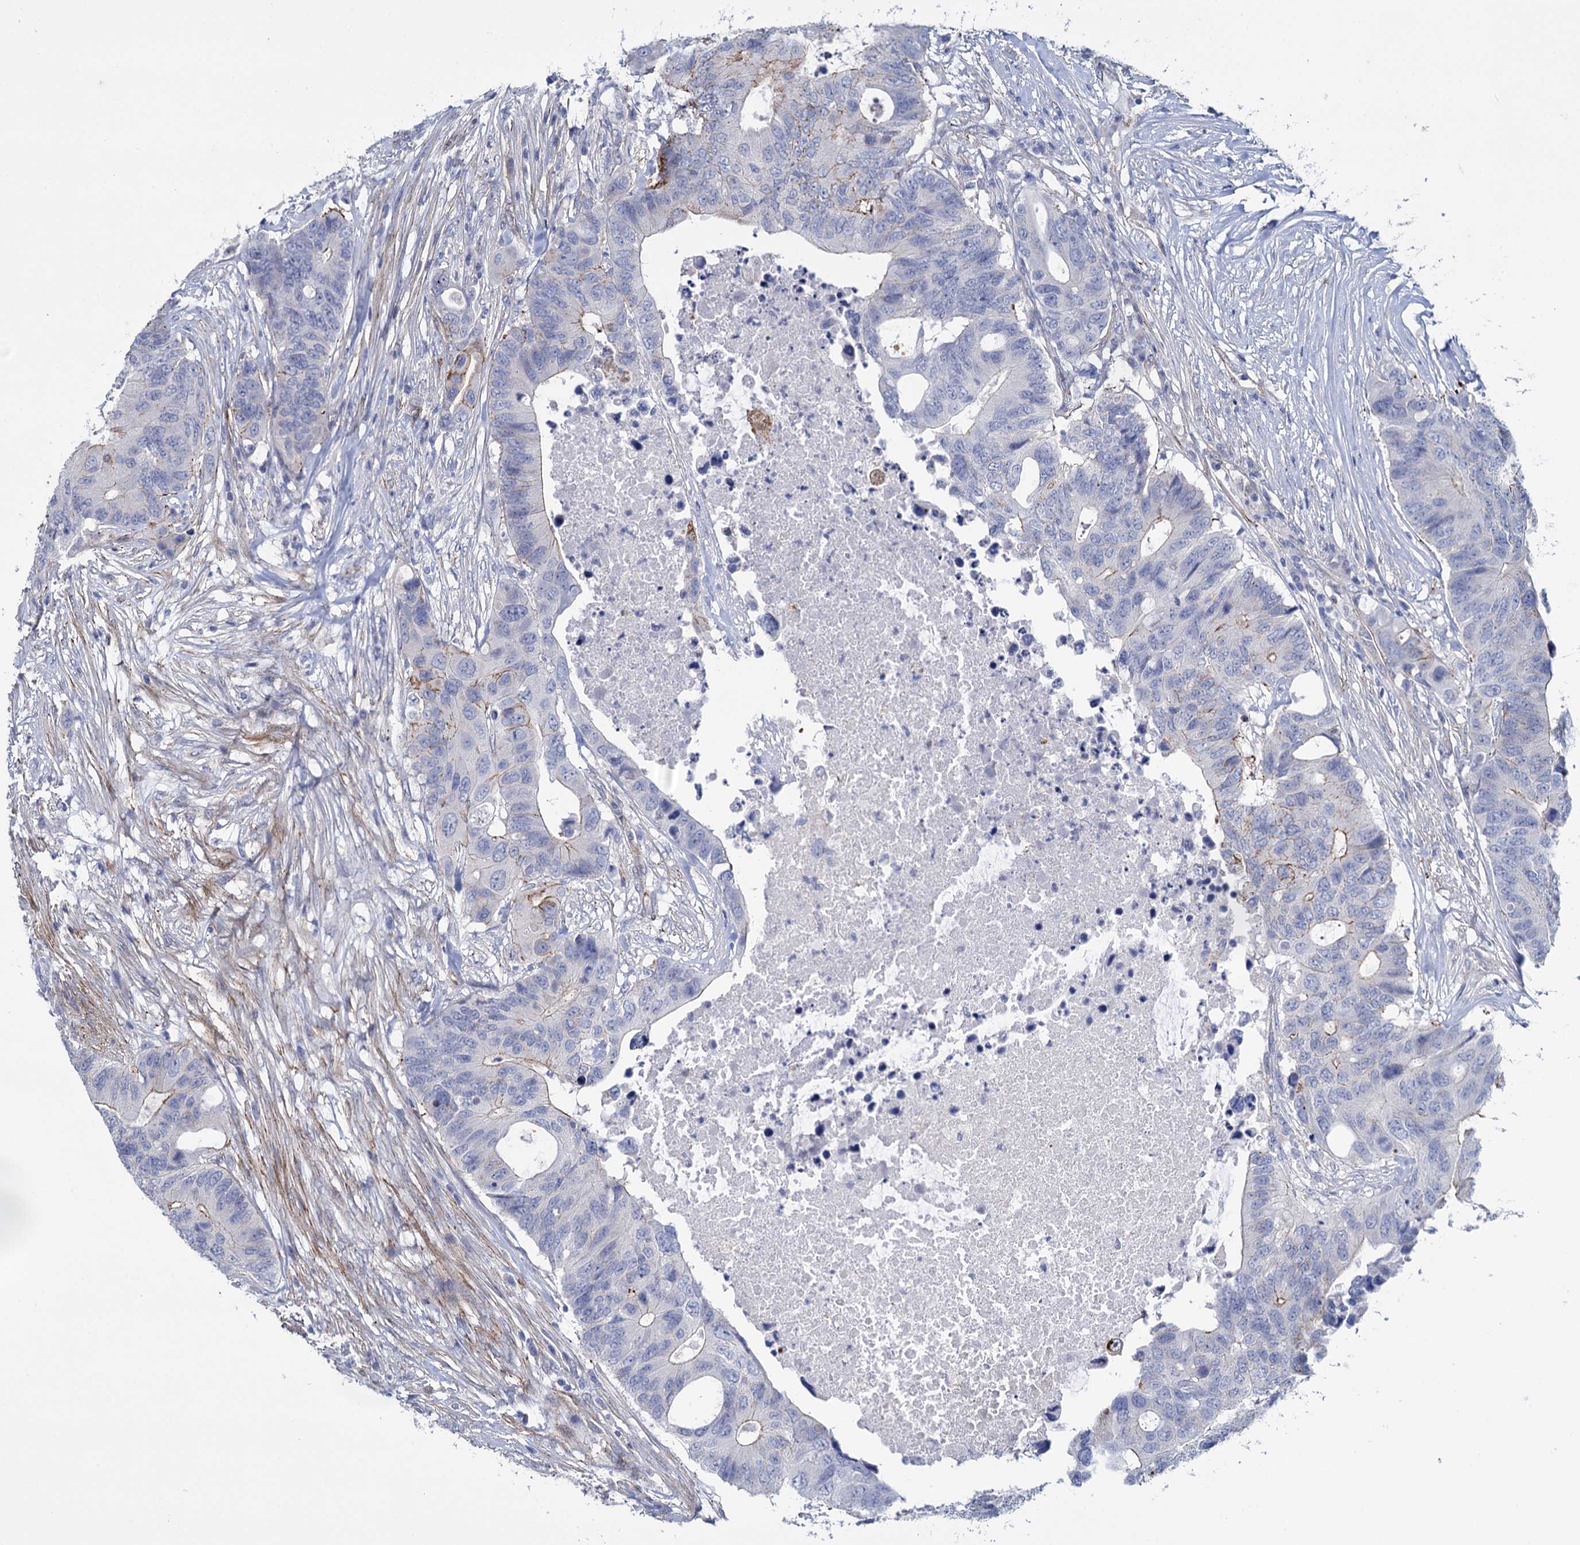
{"staining": {"intensity": "weak", "quantity": "<25%", "location": "cytoplasmic/membranous"}, "tissue": "colorectal cancer", "cell_type": "Tumor cells", "image_type": "cancer", "snomed": [{"axis": "morphology", "description": "Adenocarcinoma, NOS"}, {"axis": "topography", "description": "Colon"}], "caption": "High magnification brightfield microscopy of adenocarcinoma (colorectal) stained with DAB (3,3'-diaminobenzidine) (brown) and counterstained with hematoxylin (blue): tumor cells show no significant staining.", "gene": "SNCG", "patient": {"sex": "male", "age": 71}}